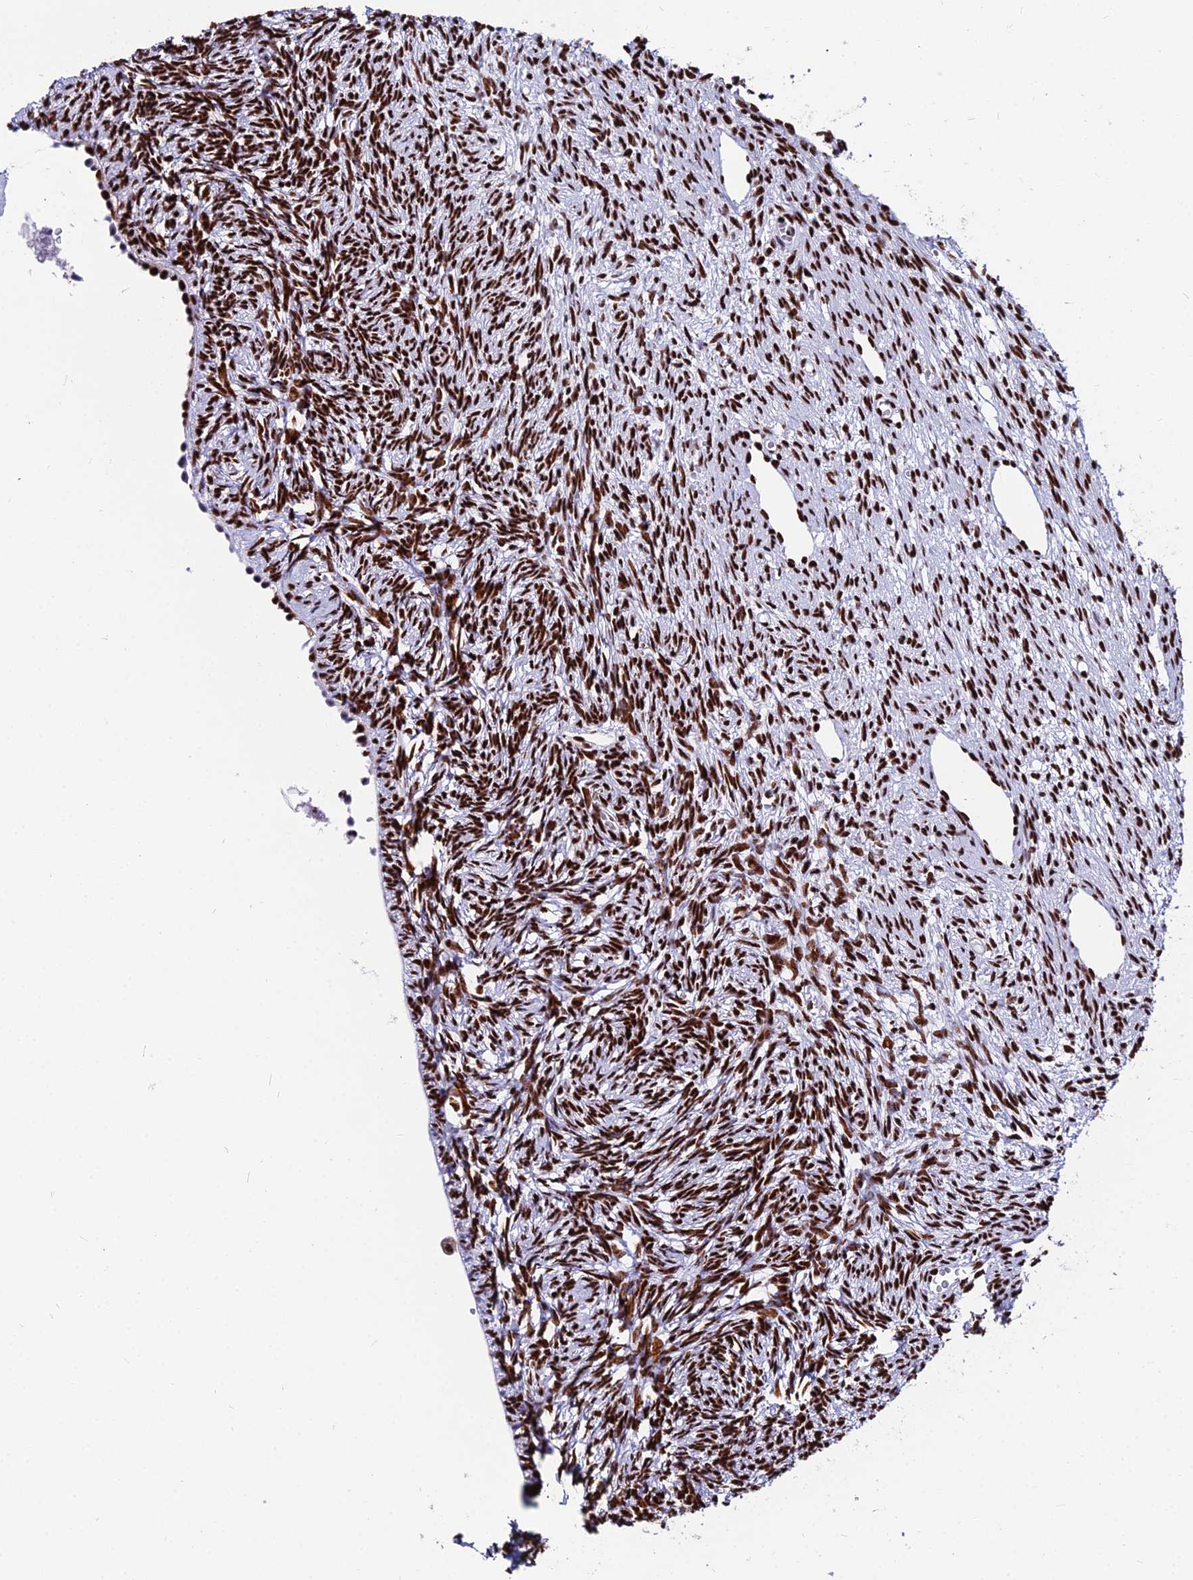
{"staining": {"intensity": "strong", "quantity": ">75%", "location": "nuclear"}, "tissue": "ovary", "cell_type": "Ovarian stroma cells", "image_type": "normal", "snomed": [{"axis": "morphology", "description": "Normal tissue, NOS"}, {"axis": "topography", "description": "Ovary"}], "caption": "Strong nuclear protein staining is appreciated in approximately >75% of ovarian stroma cells in ovary.", "gene": "HNRNPH1", "patient": {"sex": "female", "age": 51}}